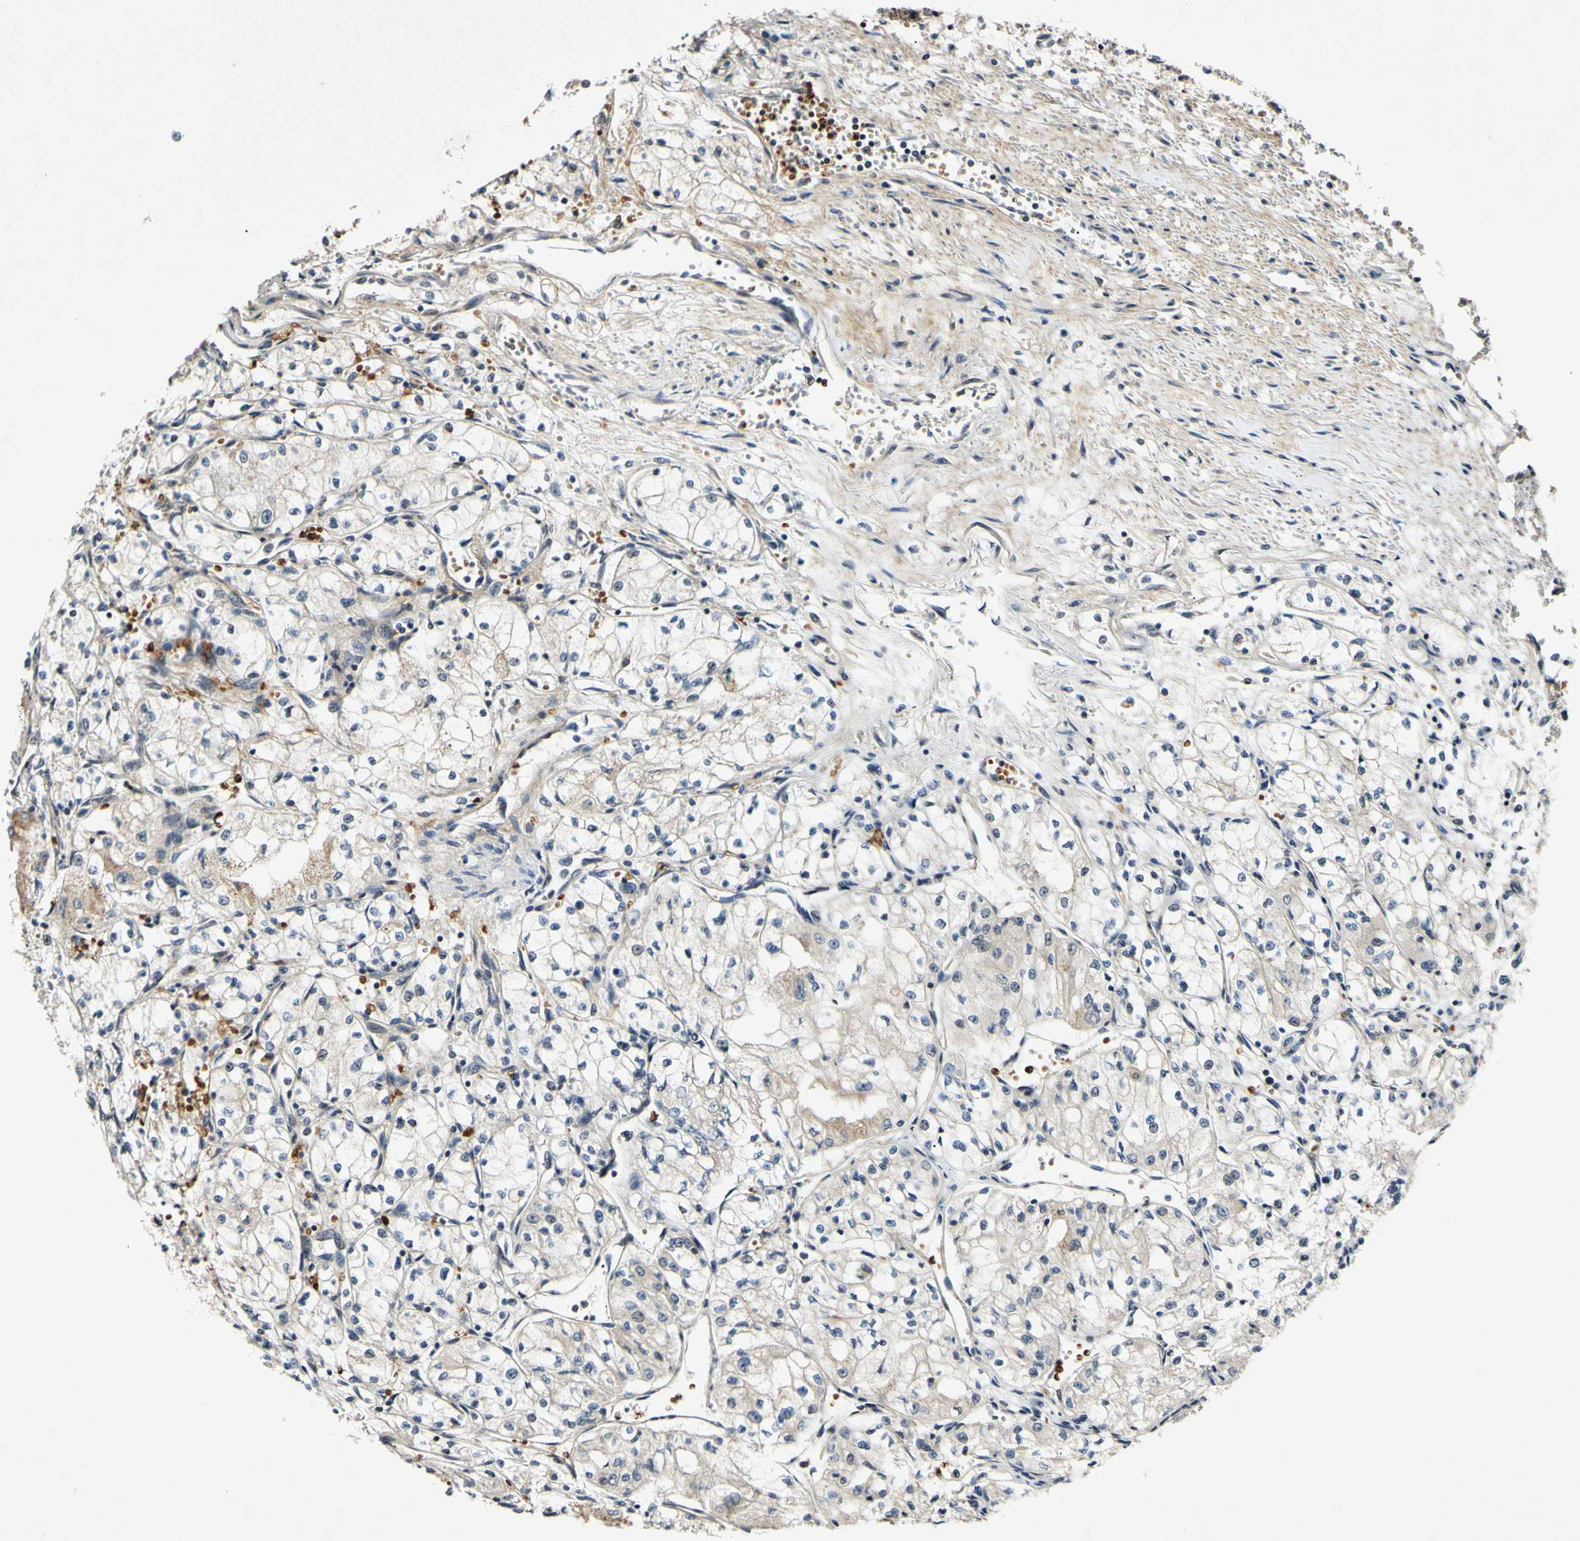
{"staining": {"intensity": "weak", "quantity": ">75%", "location": "cytoplasmic/membranous"}, "tissue": "renal cancer", "cell_type": "Tumor cells", "image_type": "cancer", "snomed": [{"axis": "morphology", "description": "Normal tissue, NOS"}, {"axis": "morphology", "description": "Adenocarcinoma, NOS"}, {"axis": "topography", "description": "Kidney"}], "caption": "Immunohistochemistry photomicrograph of human renal cancer (adenocarcinoma) stained for a protein (brown), which exhibits low levels of weak cytoplasmic/membranous positivity in about >75% of tumor cells.", "gene": "POLR2F", "patient": {"sex": "male", "age": 59}}